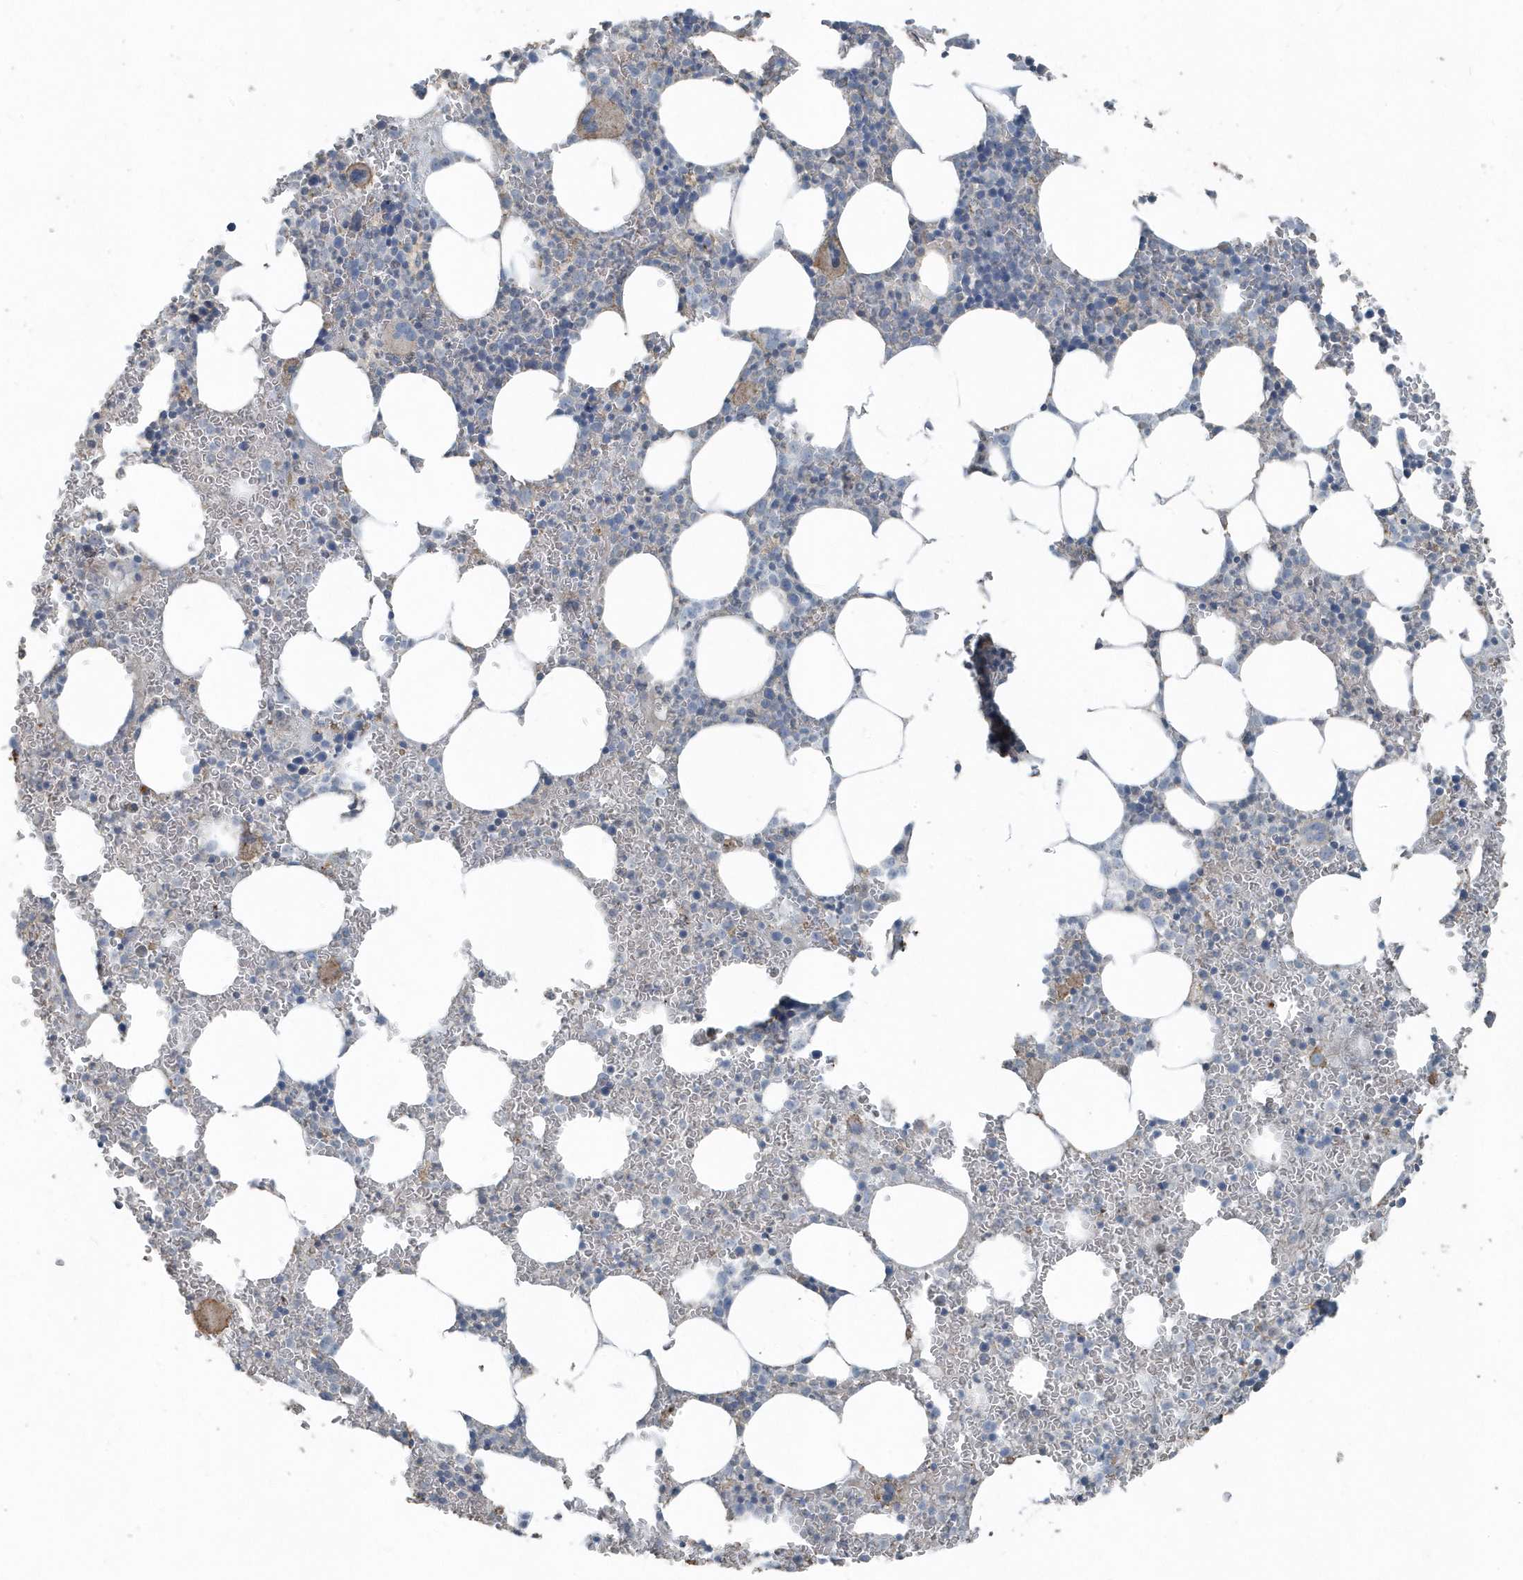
{"staining": {"intensity": "negative", "quantity": "none", "location": "none"}, "tissue": "bone marrow", "cell_type": "Hematopoietic cells", "image_type": "normal", "snomed": [{"axis": "morphology", "description": "Normal tissue, NOS"}, {"axis": "topography", "description": "Bone marrow"}], "caption": "Micrograph shows no significant protein positivity in hematopoietic cells of unremarkable bone marrow. (Brightfield microscopy of DAB immunohistochemistry at high magnification).", "gene": "ACTC1", "patient": {"sex": "female", "age": 78}}